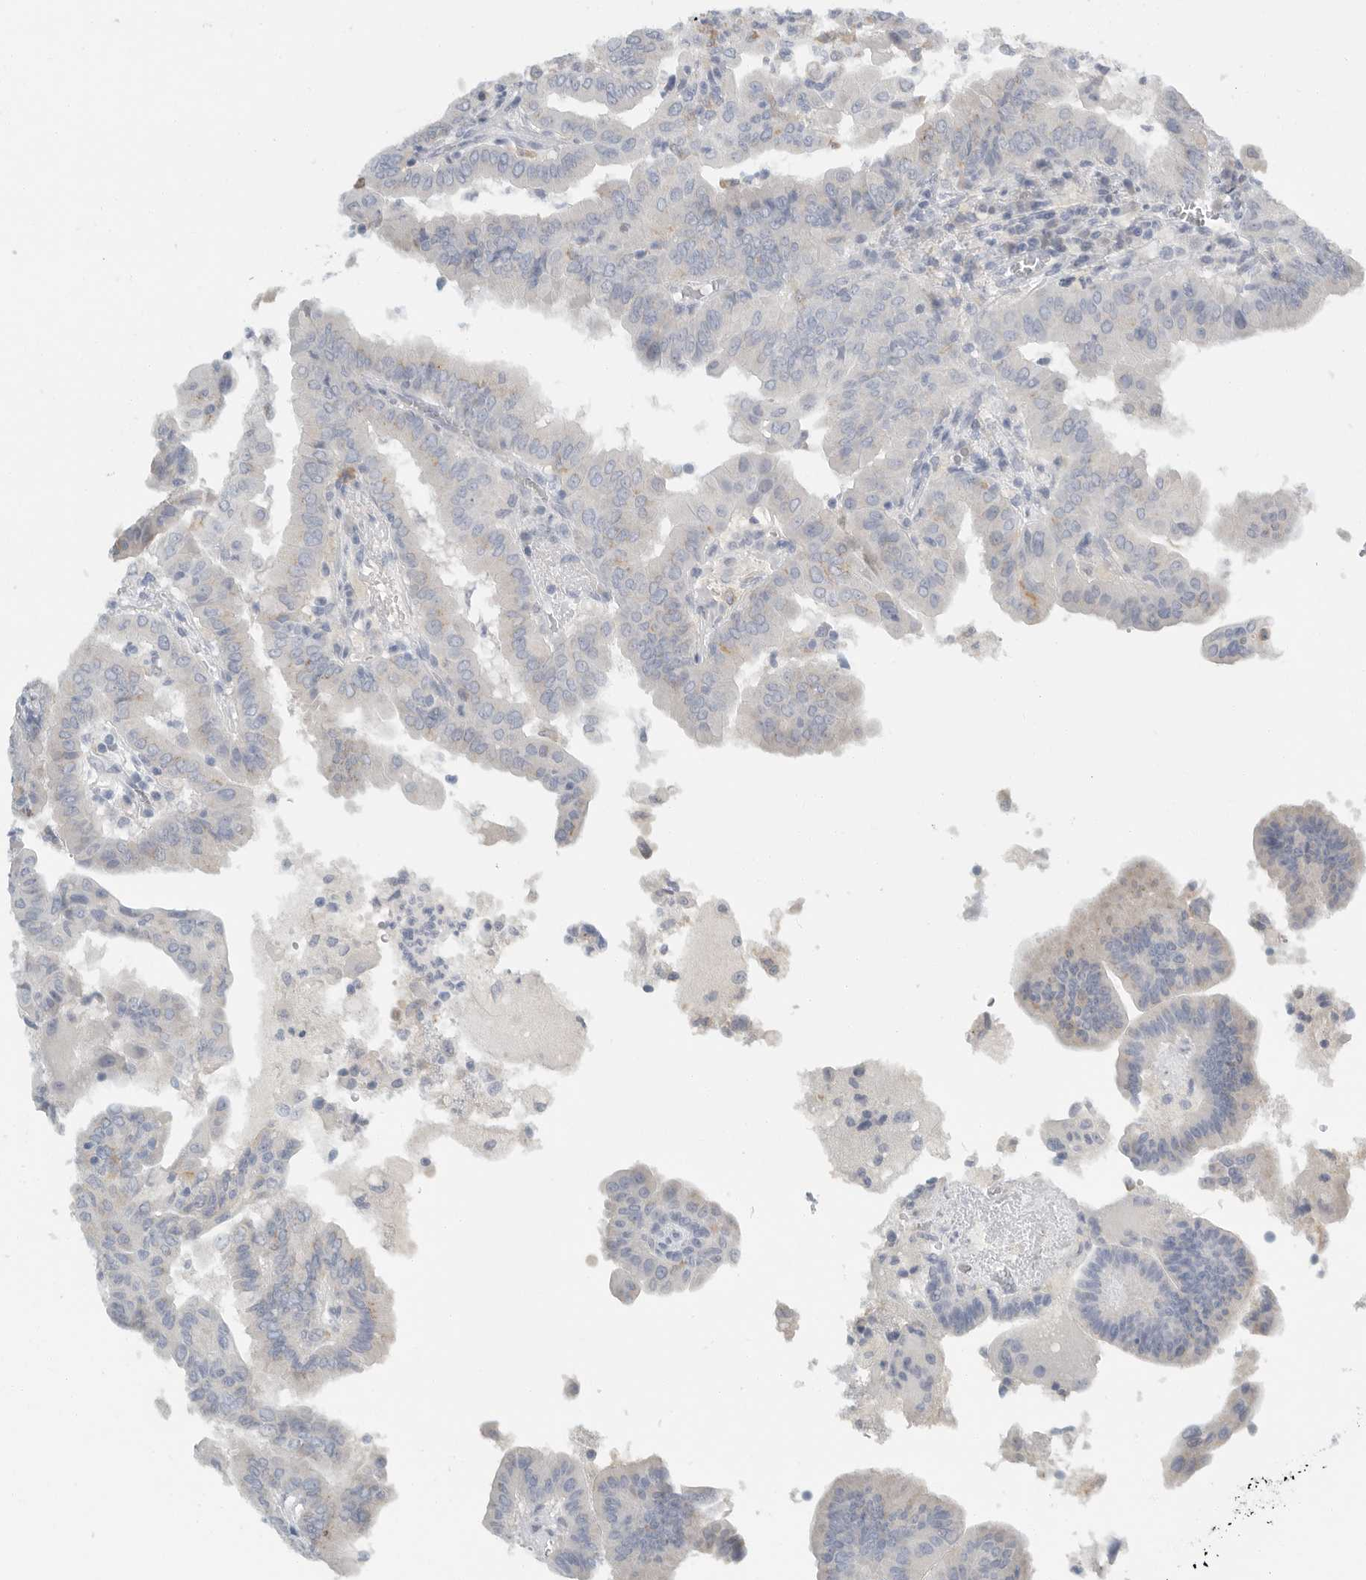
{"staining": {"intensity": "negative", "quantity": "none", "location": "none"}, "tissue": "thyroid cancer", "cell_type": "Tumor cells", "image_type": "cancer", "snomed": [{"axis": "morphology", "description": "Papillary adenocarcinoma, NOS"}, {"axis": "topography", "description": "Thyroid gland"}], "caption": "DAB (3,3'-diaminobenzidine) immunohistochemical staining of human thyroid cancer exhibits no significant positivity in tumor cells.", "gene": "PAM", "patient": {"sex": "male", "age": 33}}